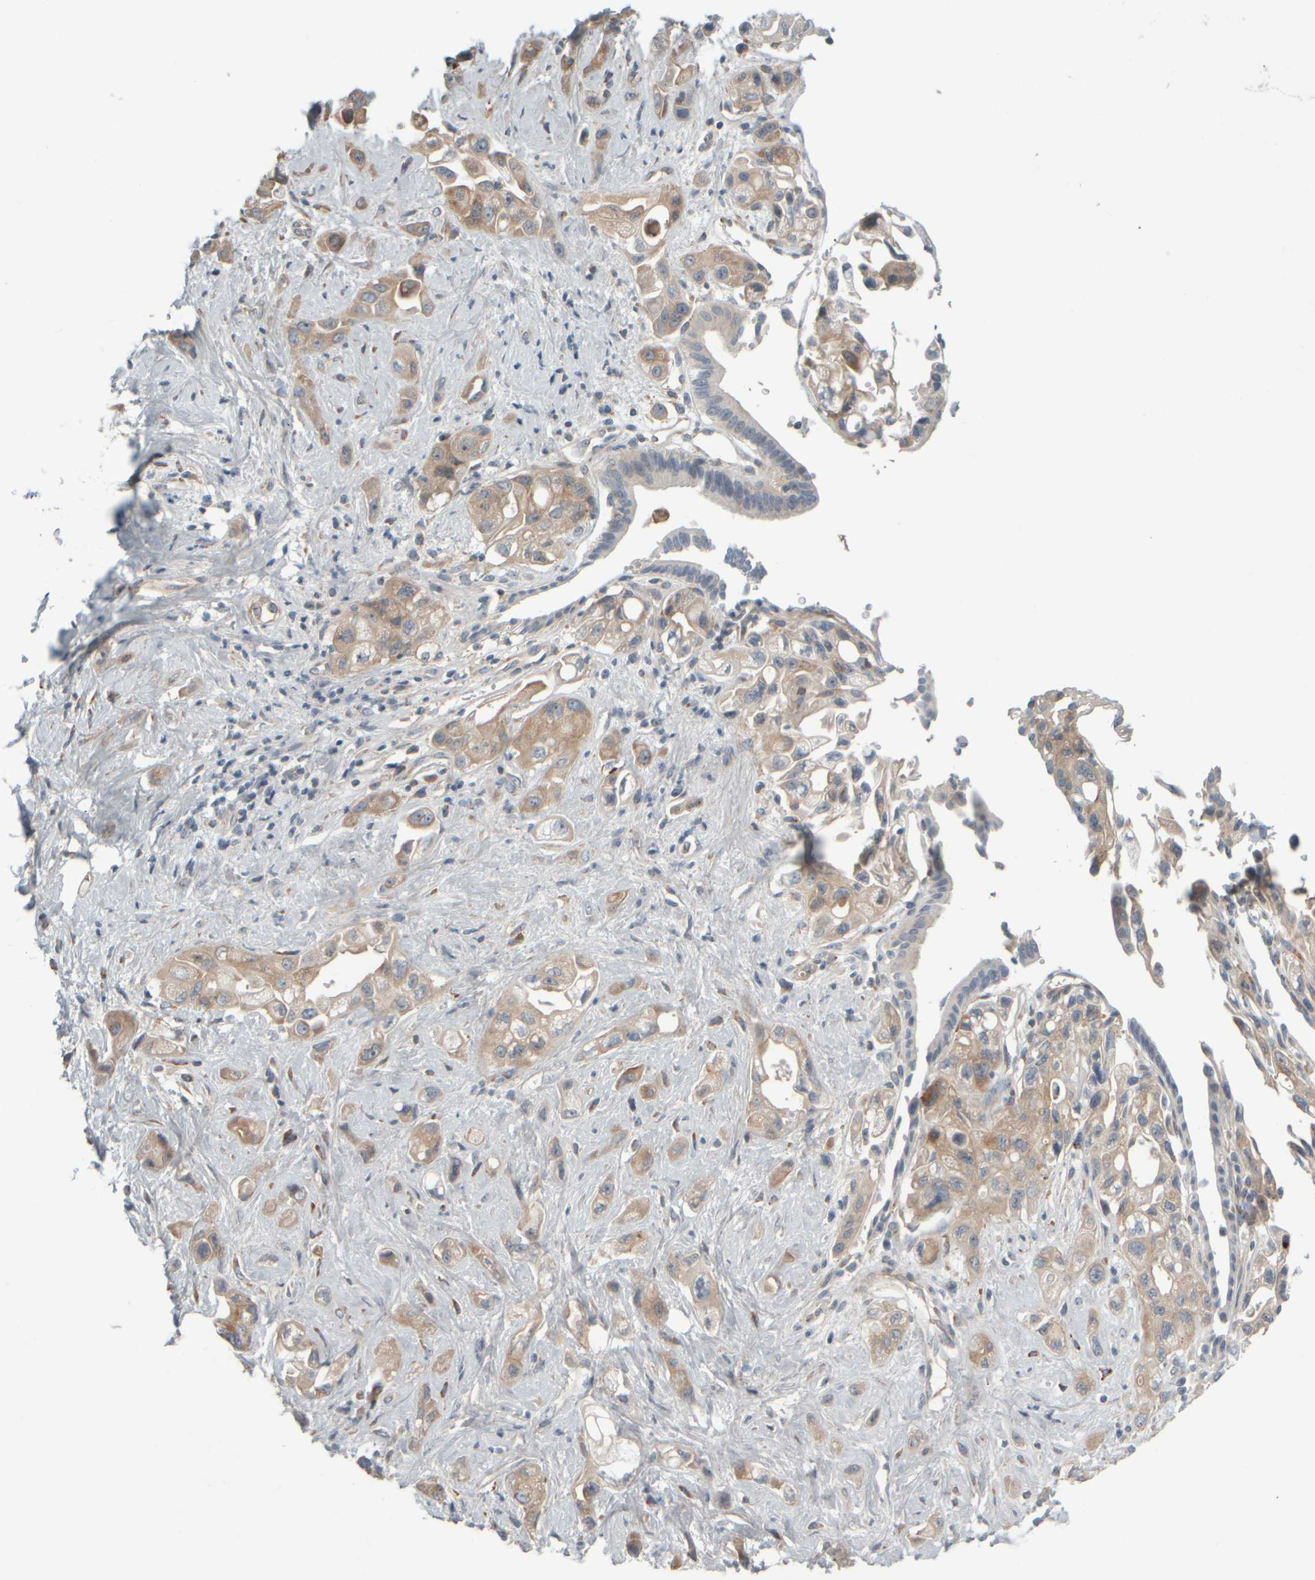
{"staining": {"intensity": "weak", "quantity": ">75%", "location": "cytoplasmic/membranous"}, "tissue": "pancreatic cancer", "cell_type": "Tumor cells", "image_type": "cancer", "snomed": [{"axis": "morphology", "description": "Adenocarcinoma, NOS"}, {"axis": "topography", "description": "Pancreas"}], "caption": "DAB (3,3'-diaminobenzidine) immunohistochemical staining of pancreatic cancer shows weak cytoplasmic/membranous protein expression in about >75% of tumor cells. (DAB (3,3'-diaminobenzidine) = brown stain, brightfield microscopy at high magnification).", "gene": "HGS", "patient": {"sex": "female", "age": 66}}